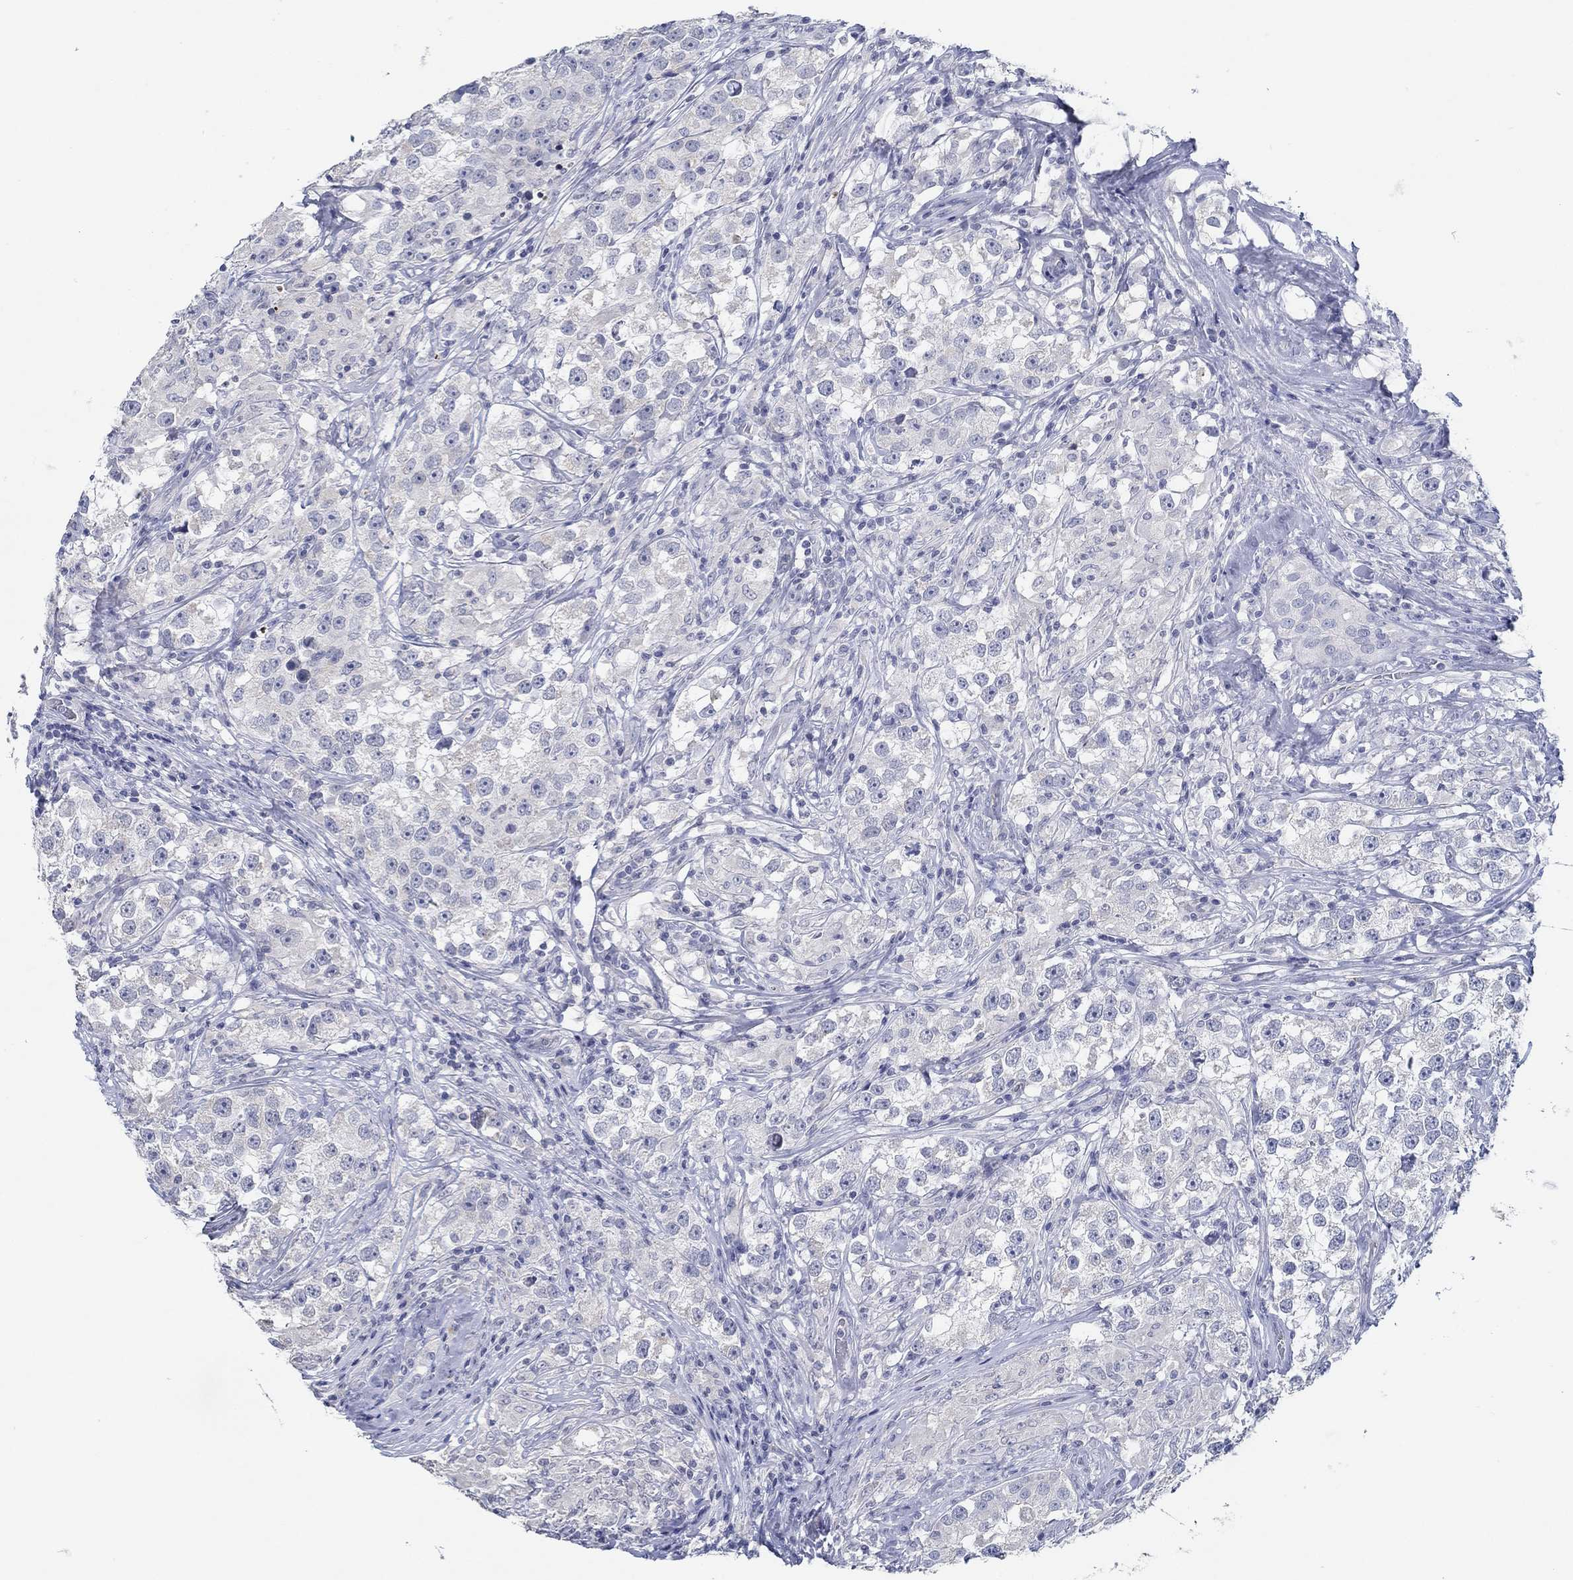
{"staining": {"intensity": "negative", "quantity": "none", "location": "none"}, "tissue": "testis cancer", "cell_type": "Tumor cells", "image_type": "cancer", "snomed": [{"axis": "morphology", "description": "Seminoma, NOS"}, {"axis": "topography", "description": "Testis"}], "caption": "An immunohistochemistry photomicrograph of seminoma (testis) is shown. There is no staining in tumor cells of seminoma (testis).", "gene": "GJA5", "patient": {"sex": "male", "age": 46}}